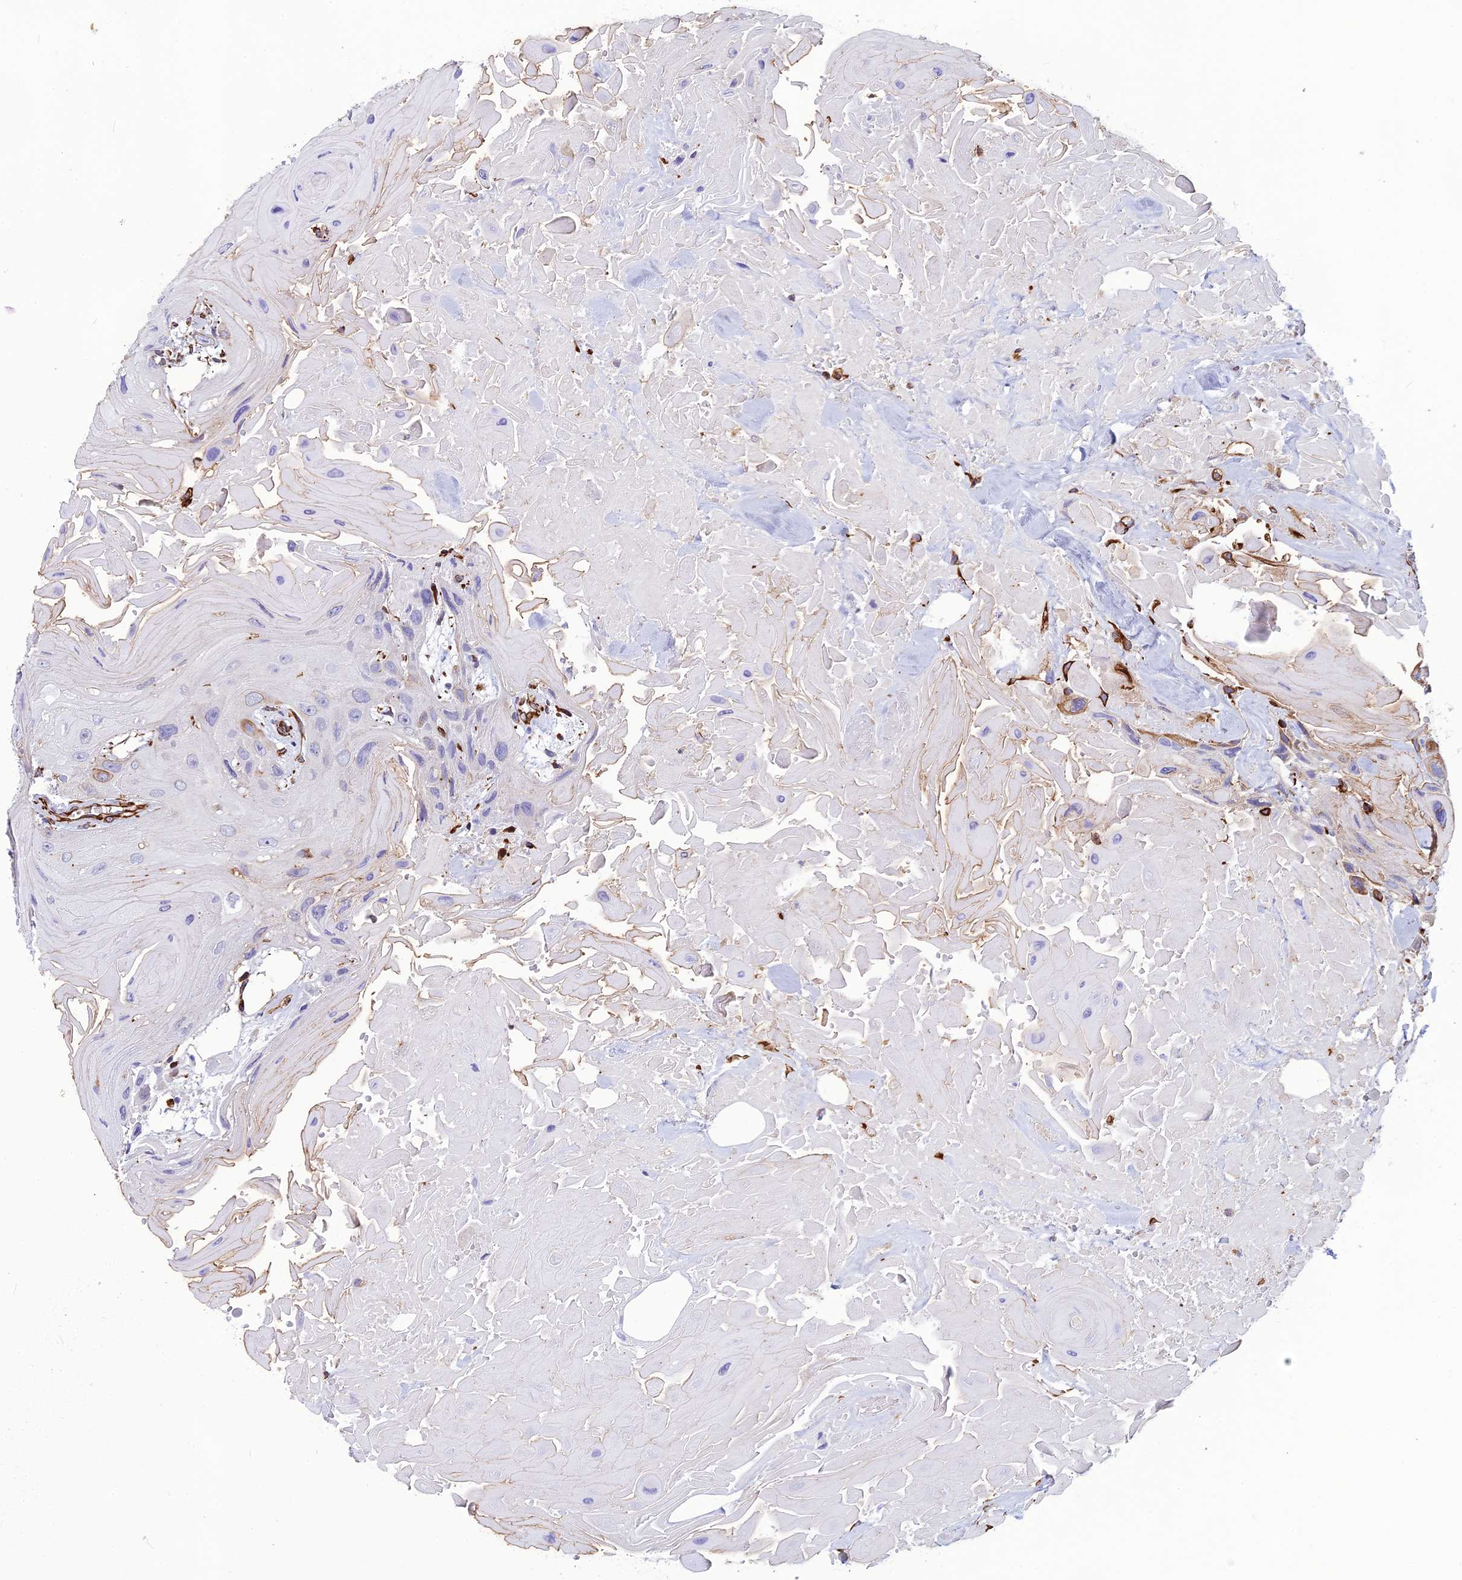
{"staining": {"intensity": "negative", "quantity": "none", "location": "none"}, "tissue": "head and neck cancer", "cell_type": "Tumor cells", "image_type": "cancer", "snomed": [{"axis": "morphology", "description": "Squamous cell carcinoma, NOS"}, {"axis": "topography", "description": "Head-Neck"}], "caption": "Immunohistochemical staining of human squamous cell carcinoma (head and neck) shows no significant expression in tumor cells. (DAB immunohistochemistry with hematoxylin counter stain).", "gene": "FBXL20", "patient": {"sex": "male", "age": 81}}